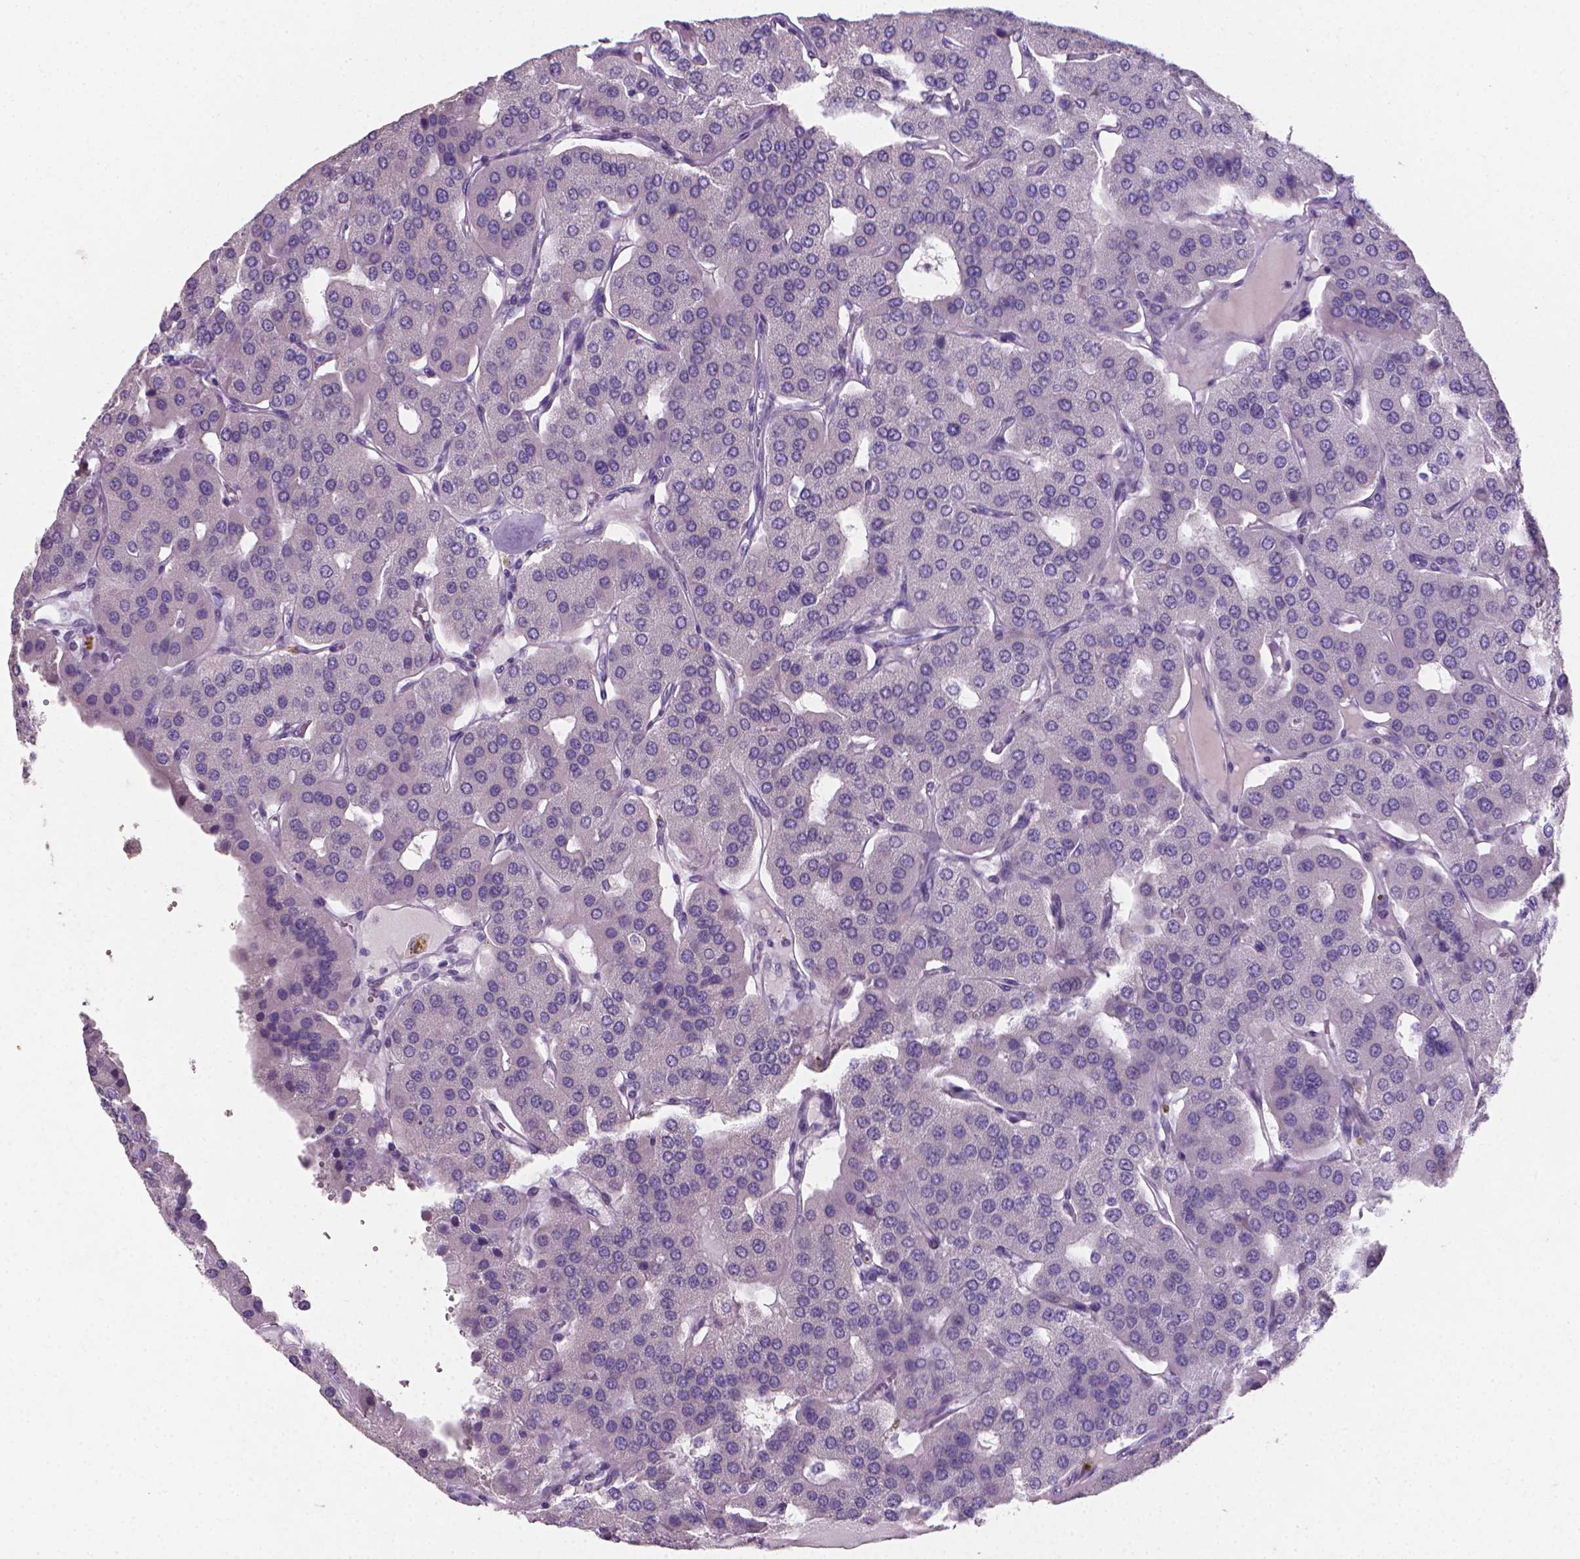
{"staining": {"intensity": "negative", "quantity": "none", "location": "none"}, "tissue": "parathyroid gland", "cell_type": "Glandular cells", "image_type": "normal", "snomed": [{"axis": "morphology", "description": "Normal tissue, NOS"}, {"axis": "morphology", "description": "Adenoma, NOS"}, {"axis": "topography", "description": "Parathyroid gland"}], "caption": "There is no significant expression in glandular cells of parathyroid gland.", "gene": "XPNPEP2", "patient": {"sex": "female", "age": 86}}